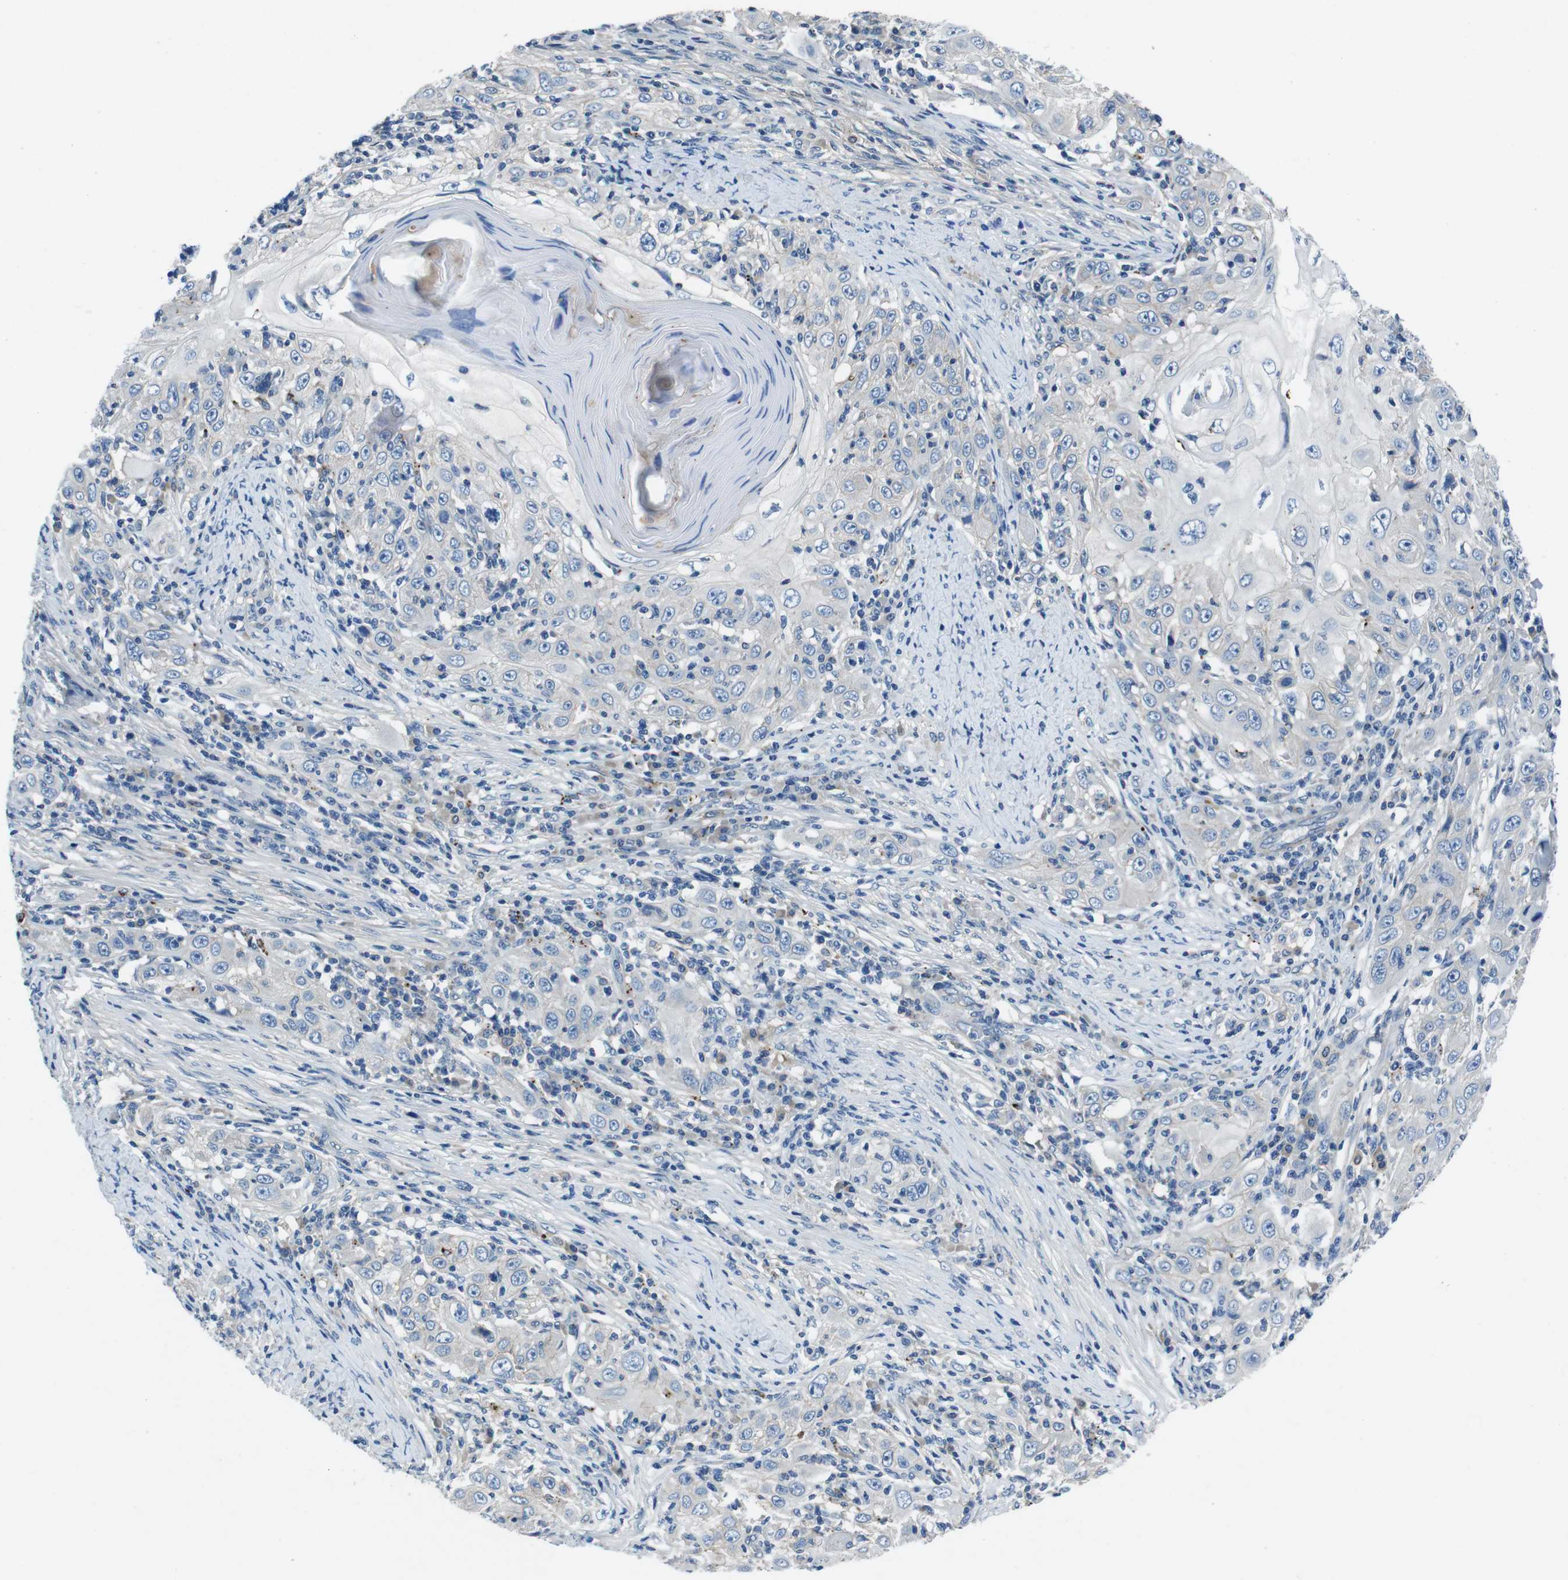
{"staining": {"intensity": "negative", "quantity": "none", "location": "none"}, "tissue": "skin cancer", "cell_type": "Tumor cells", "image_type": "cancer", "snomed": [{"axis": "morphology", "description": "Squamous cell carcinoma, NOS"}, {"axis": "topography", "description": "Skin"}], "caption": "Immunohistochemistry photomicrograph of human skin cancer stained for a protein (brown), which reveals no staining in tumor cells. (DAB (3,3'-diaminobenzidine) IHC visualized using brightfield microscopy, high magnification).", "gene": "TULP3", "patient": {"sex": "female", "age": 88}}